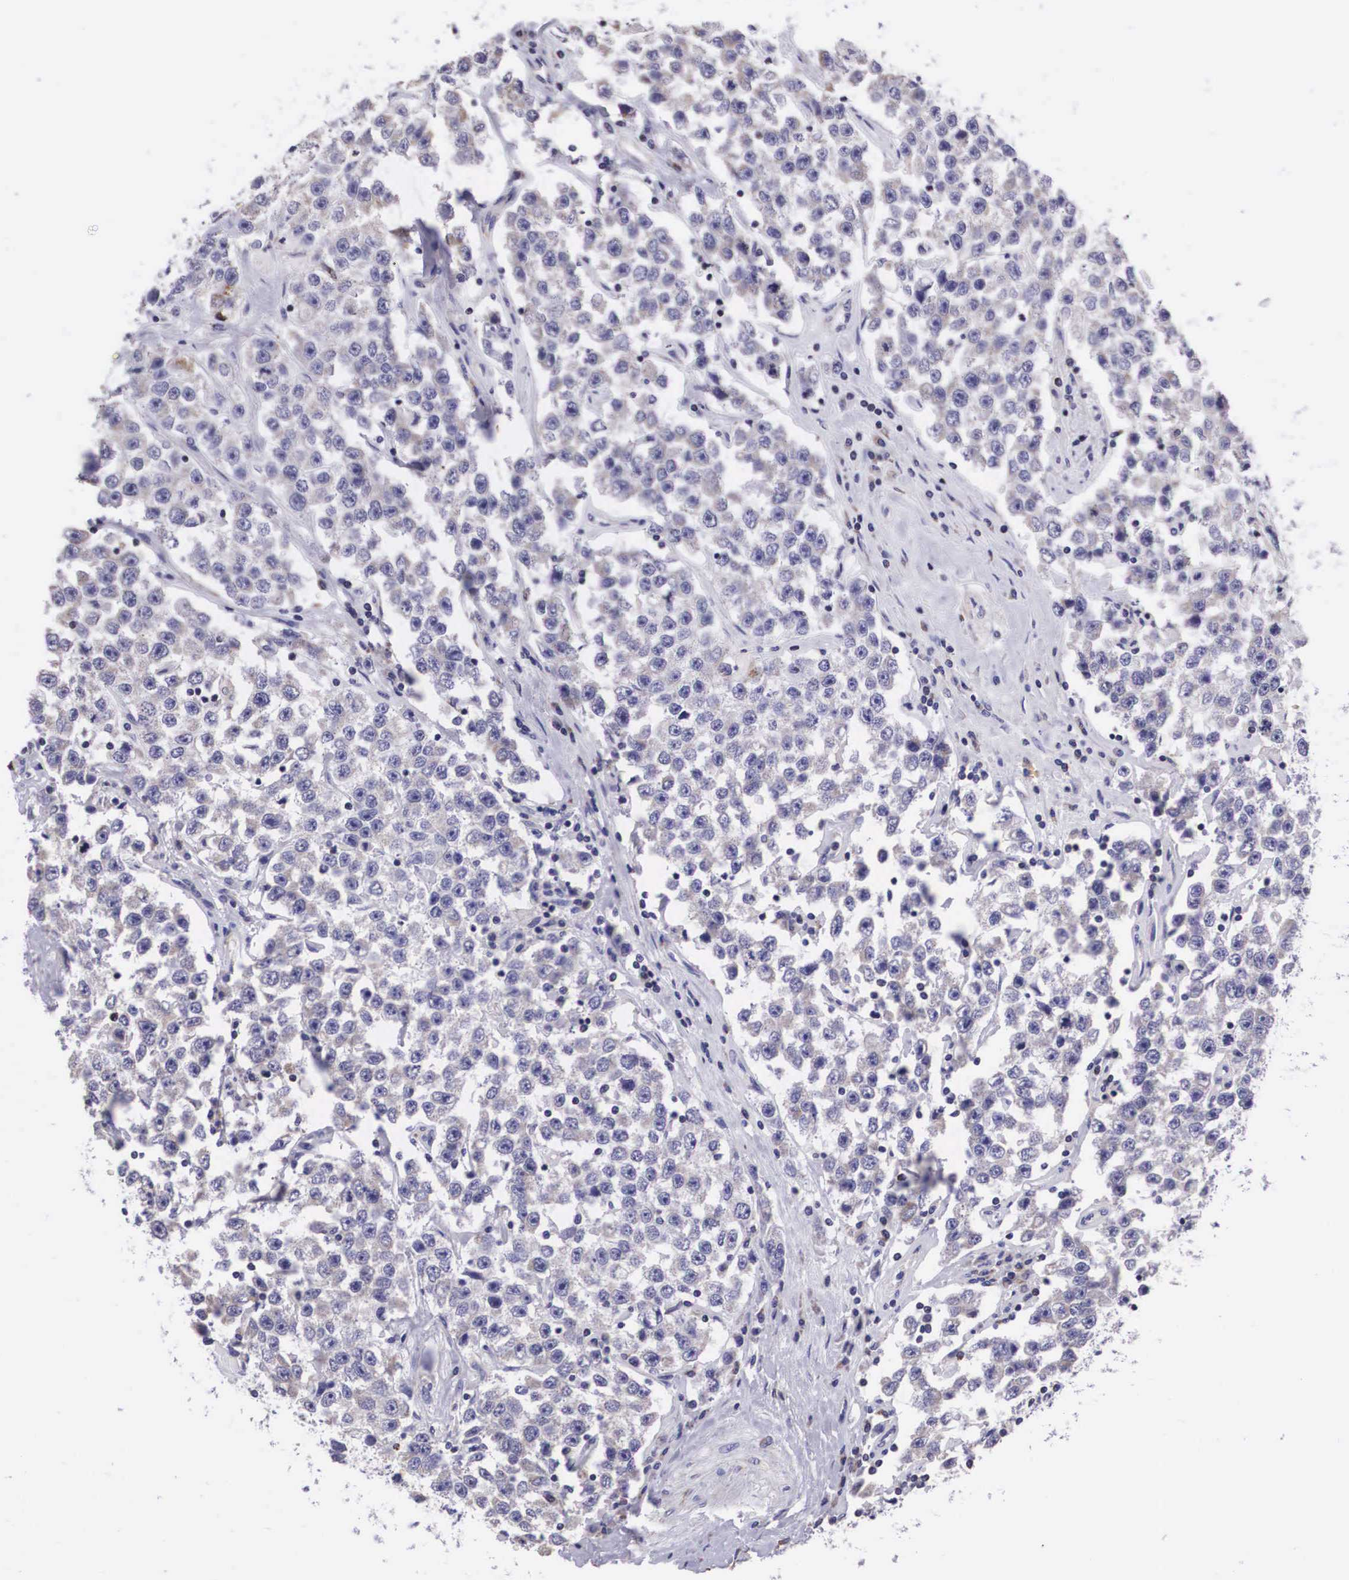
{"staining": {"intensity": "negative", "quantity": "none", "location": "none"}, "tissue": "testis cancer", "cell_type": "Tumor cells", "image_type": "cancer", "snomed": [{"axis": "morphology", "description": "Seminoma, NOS"}, {"axis": "topography", "description": "Testis"}], "caption": "Histopathology image shows no protein positivity in tumor cells of seminoma (testis) tissue.", "gene": "ARG2", "patient": {"sex": "male", "age": 52}}